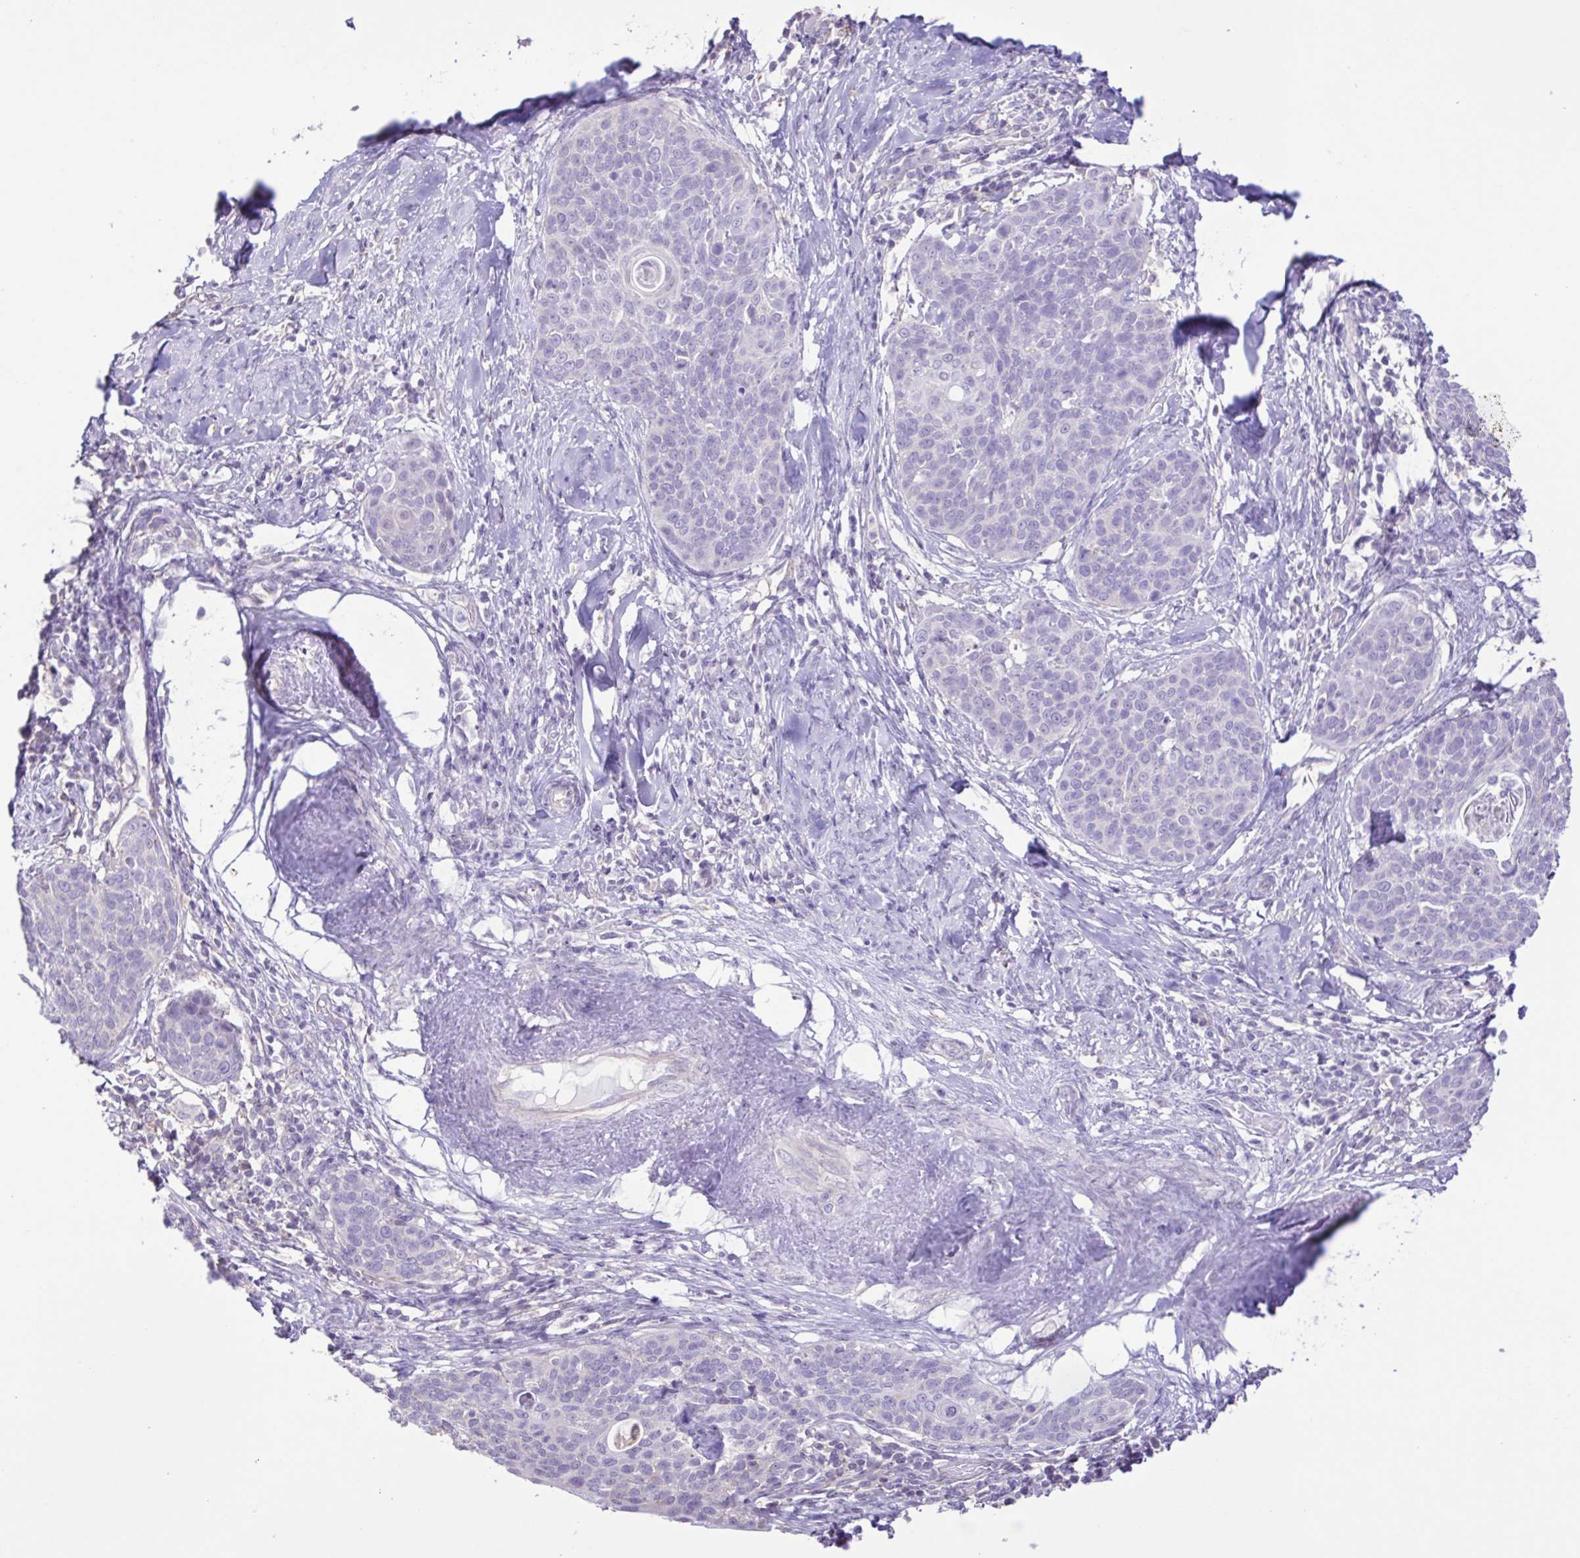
{"staining": {"intensity": "negative", "quantity": "none", "location": "none"}, "tissue": "cervical cancer", "cell_type": "Tumor cells", "image_type": "cancer", "snomed": [{"axis": "morphology", "description": "Squamous cell carcinoma, NOS"}, {"axis": "topography", "description": "Cervix"}], "caption": "Immunohistochemical staining of human cervical cancer (squamous cell carcinoma) demonstrates no significant expression in tumor cells. (DAB IHC visualized using brightfield microscopy, high magnification).", "gene": "CYP17A1", "patient": {"sex": "female", "age": 69}}